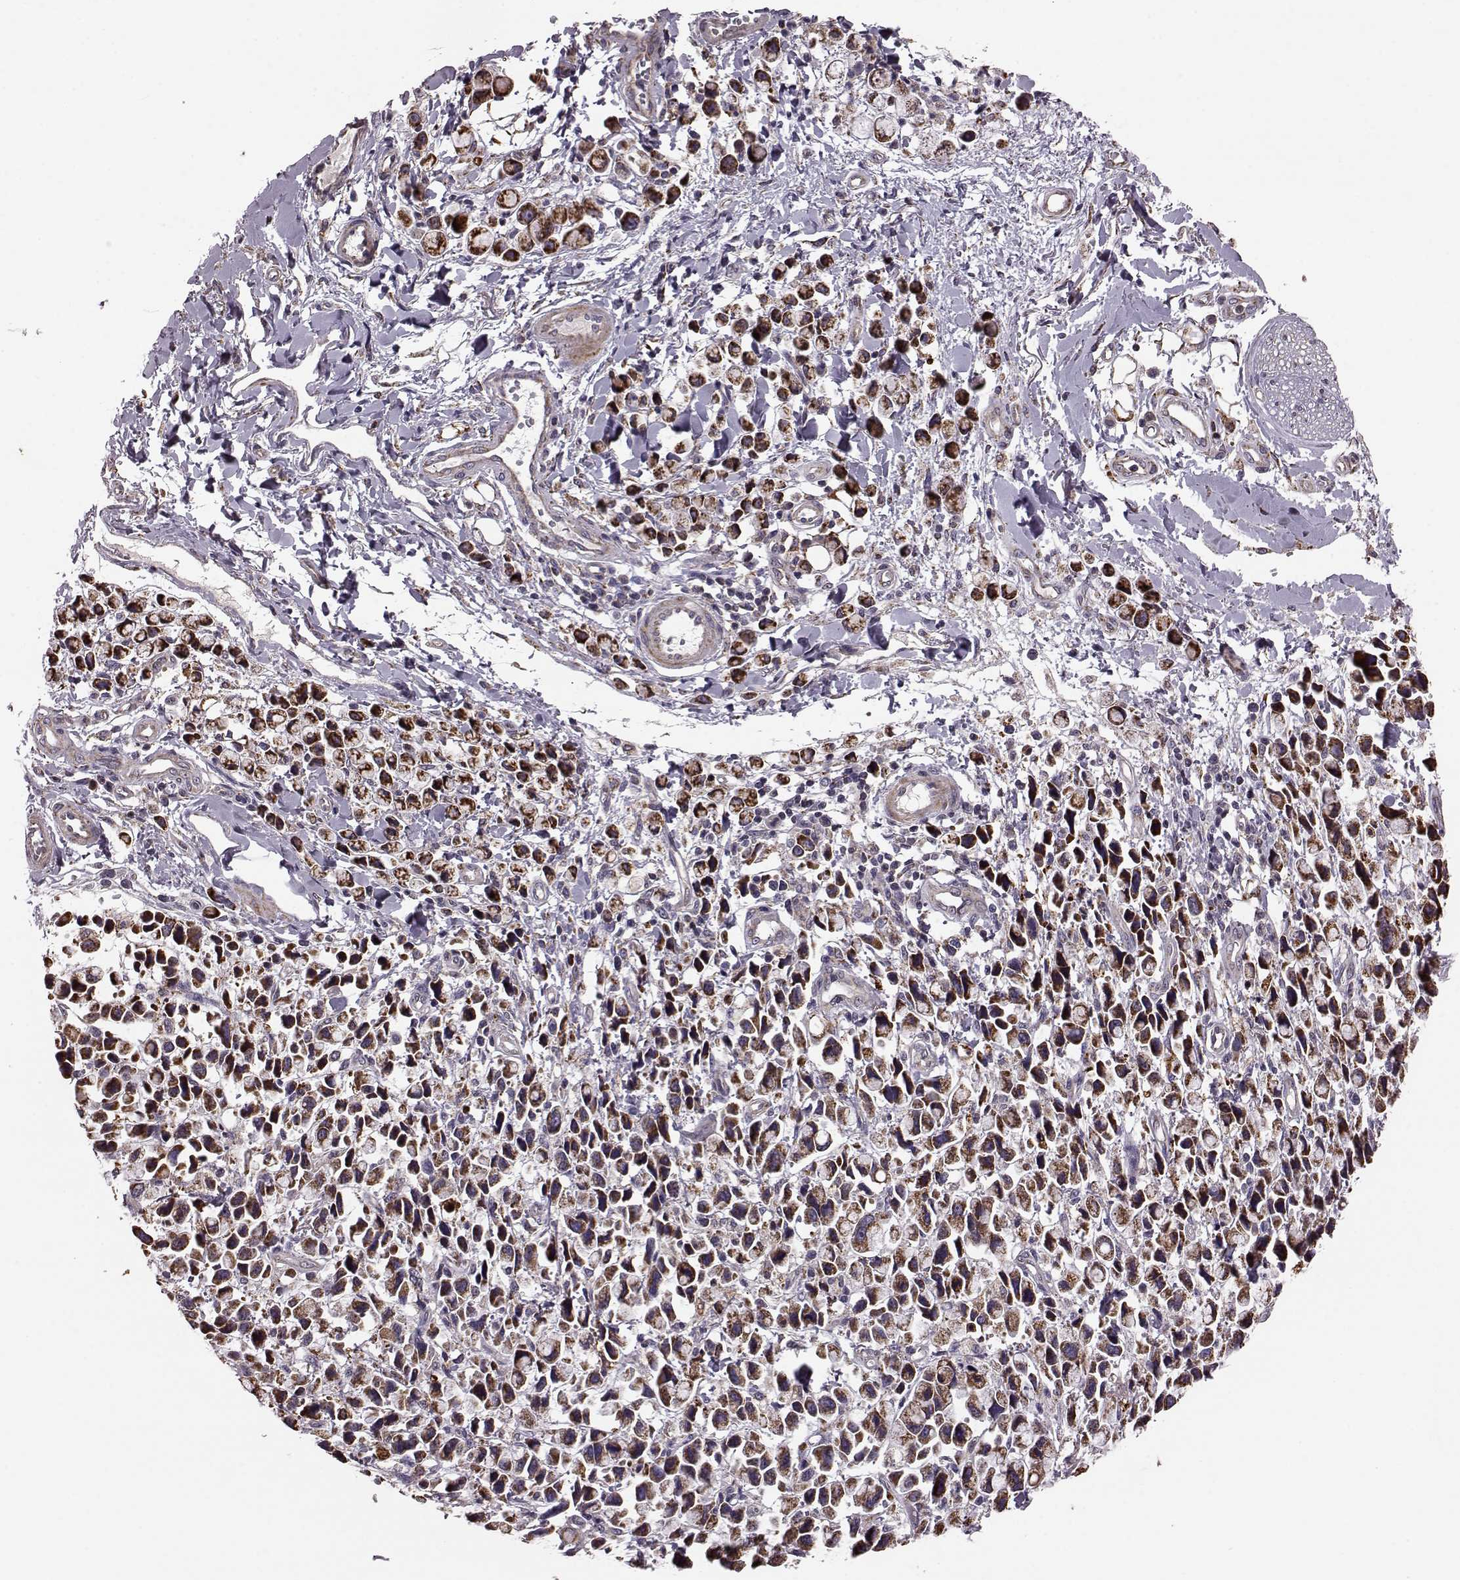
{"staining": {"intensity": "strong", "quantity": ">75%", "location": "cytoplasmic/membranous"}, "tissue": "stomach cancer", "cell_type": "Tumor cells", "image_type": "cancer", "snomed": [{"axis": "morphology", "description": "Adenocarcinoma, NOS"}, {"axis": "topography", "description": "Stomach"}], "caption": "The photomicrograph displays staining of stomach cancer (adenocarcinoma), revealing strong cytoplasmic/membranous protein expression (brown color) within tumor cells. Immunohistochemistry stains the protein in brown and the nuclei are stained blue.", "gene": "PUDP", "patient": {"sex": "female", "age": 81}}